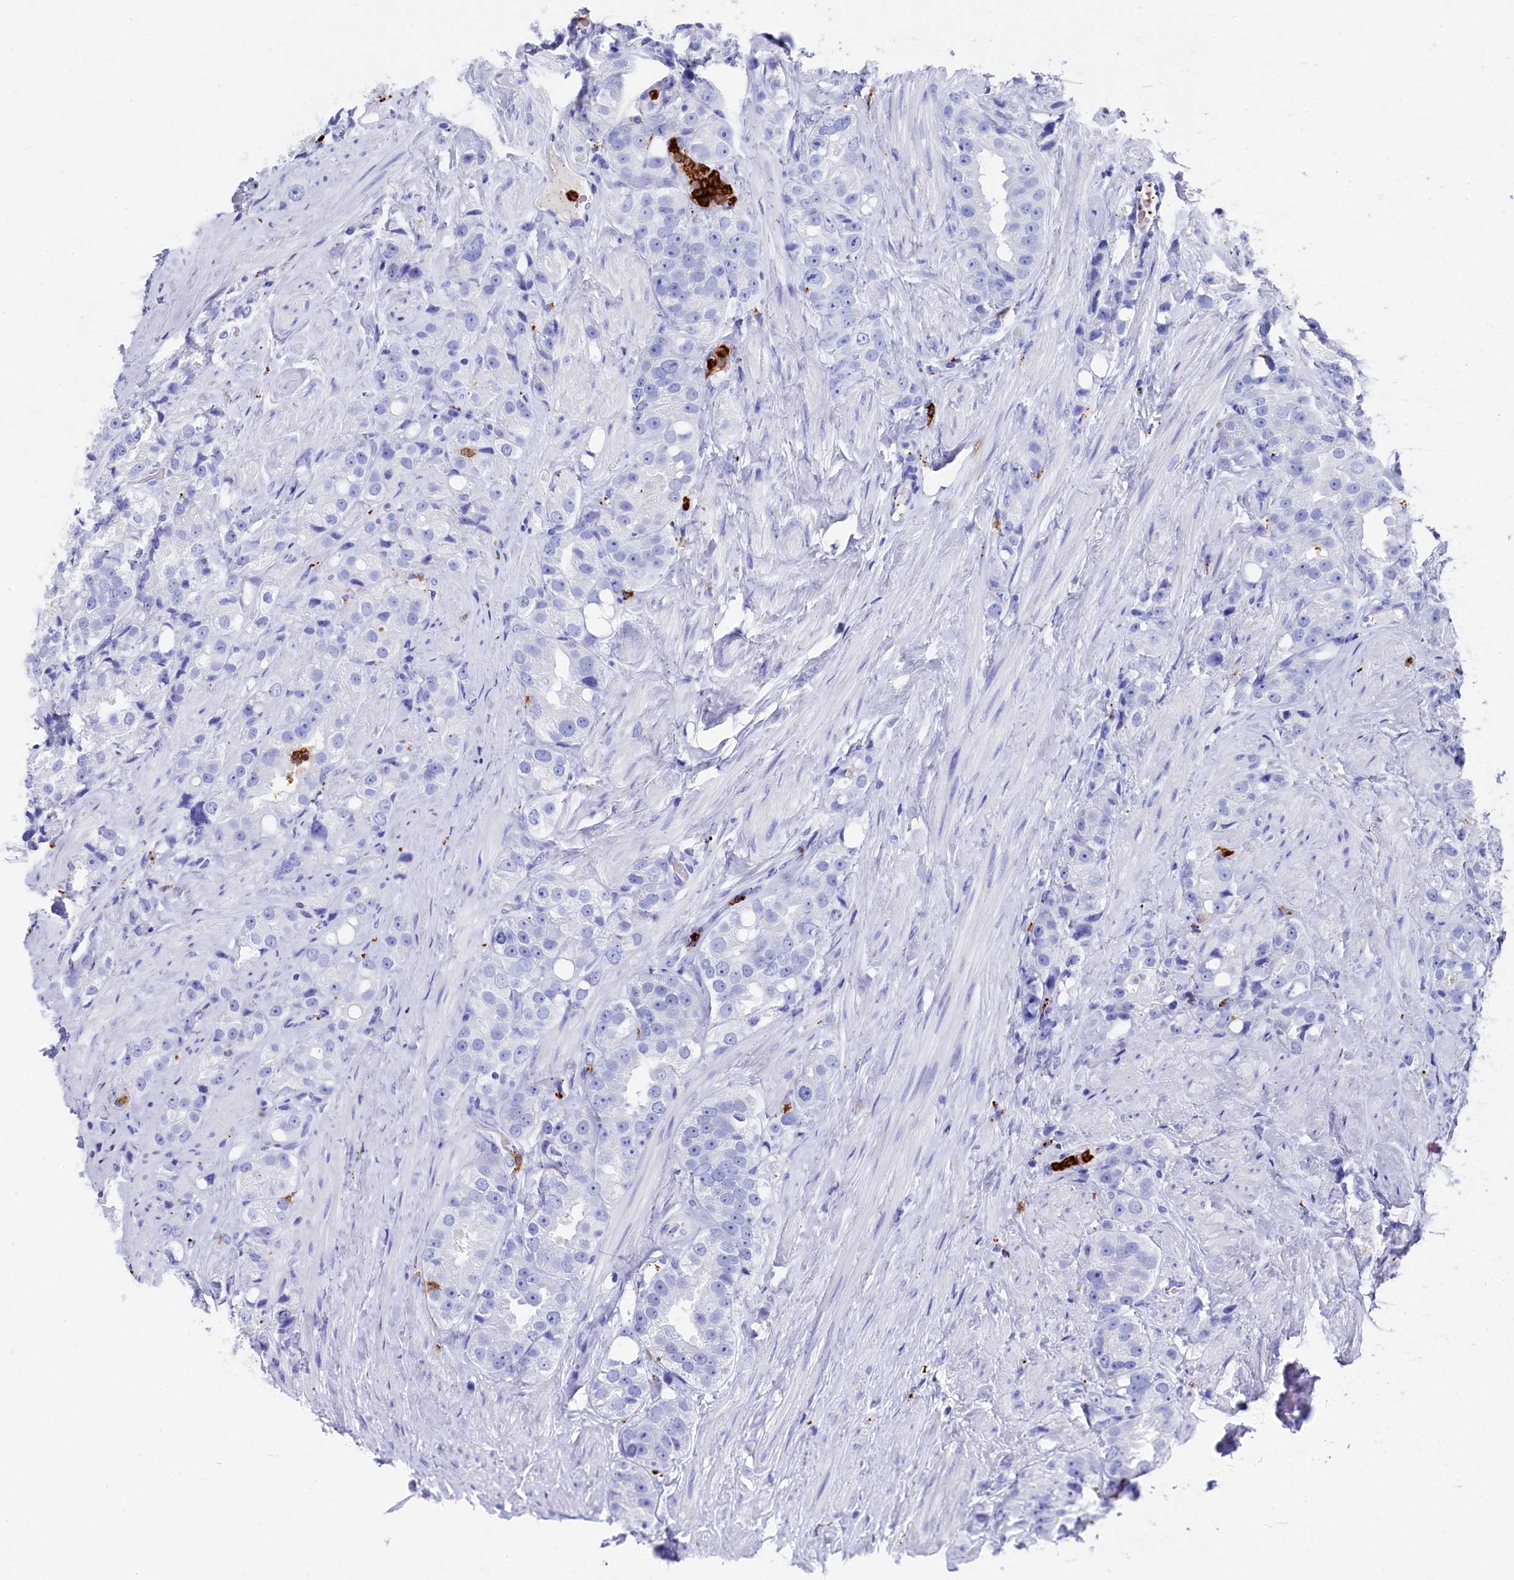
{"staining": {"intensity": "negative", "quantity": "none", "location": "none"}, "tissue": "prostate cancer", "cell_type": "Tumor cells", "image_type": "cancer", "snomed": [{"axis": "morphology", "description": "Adenocarcinoma, NOS"}, {"axis": "topography", "description": "Prostate"}], "caption": "High magnification brightfield microscopy of prostate adenocarcinoma stained with DAB (3,3'-diaminobenzidine) (brown) and counterstained with hematoxylin (blue): tumor cells show no significant expression.", "gene": "PLAC8", "patient": {"sex": "male", "age": 79}}